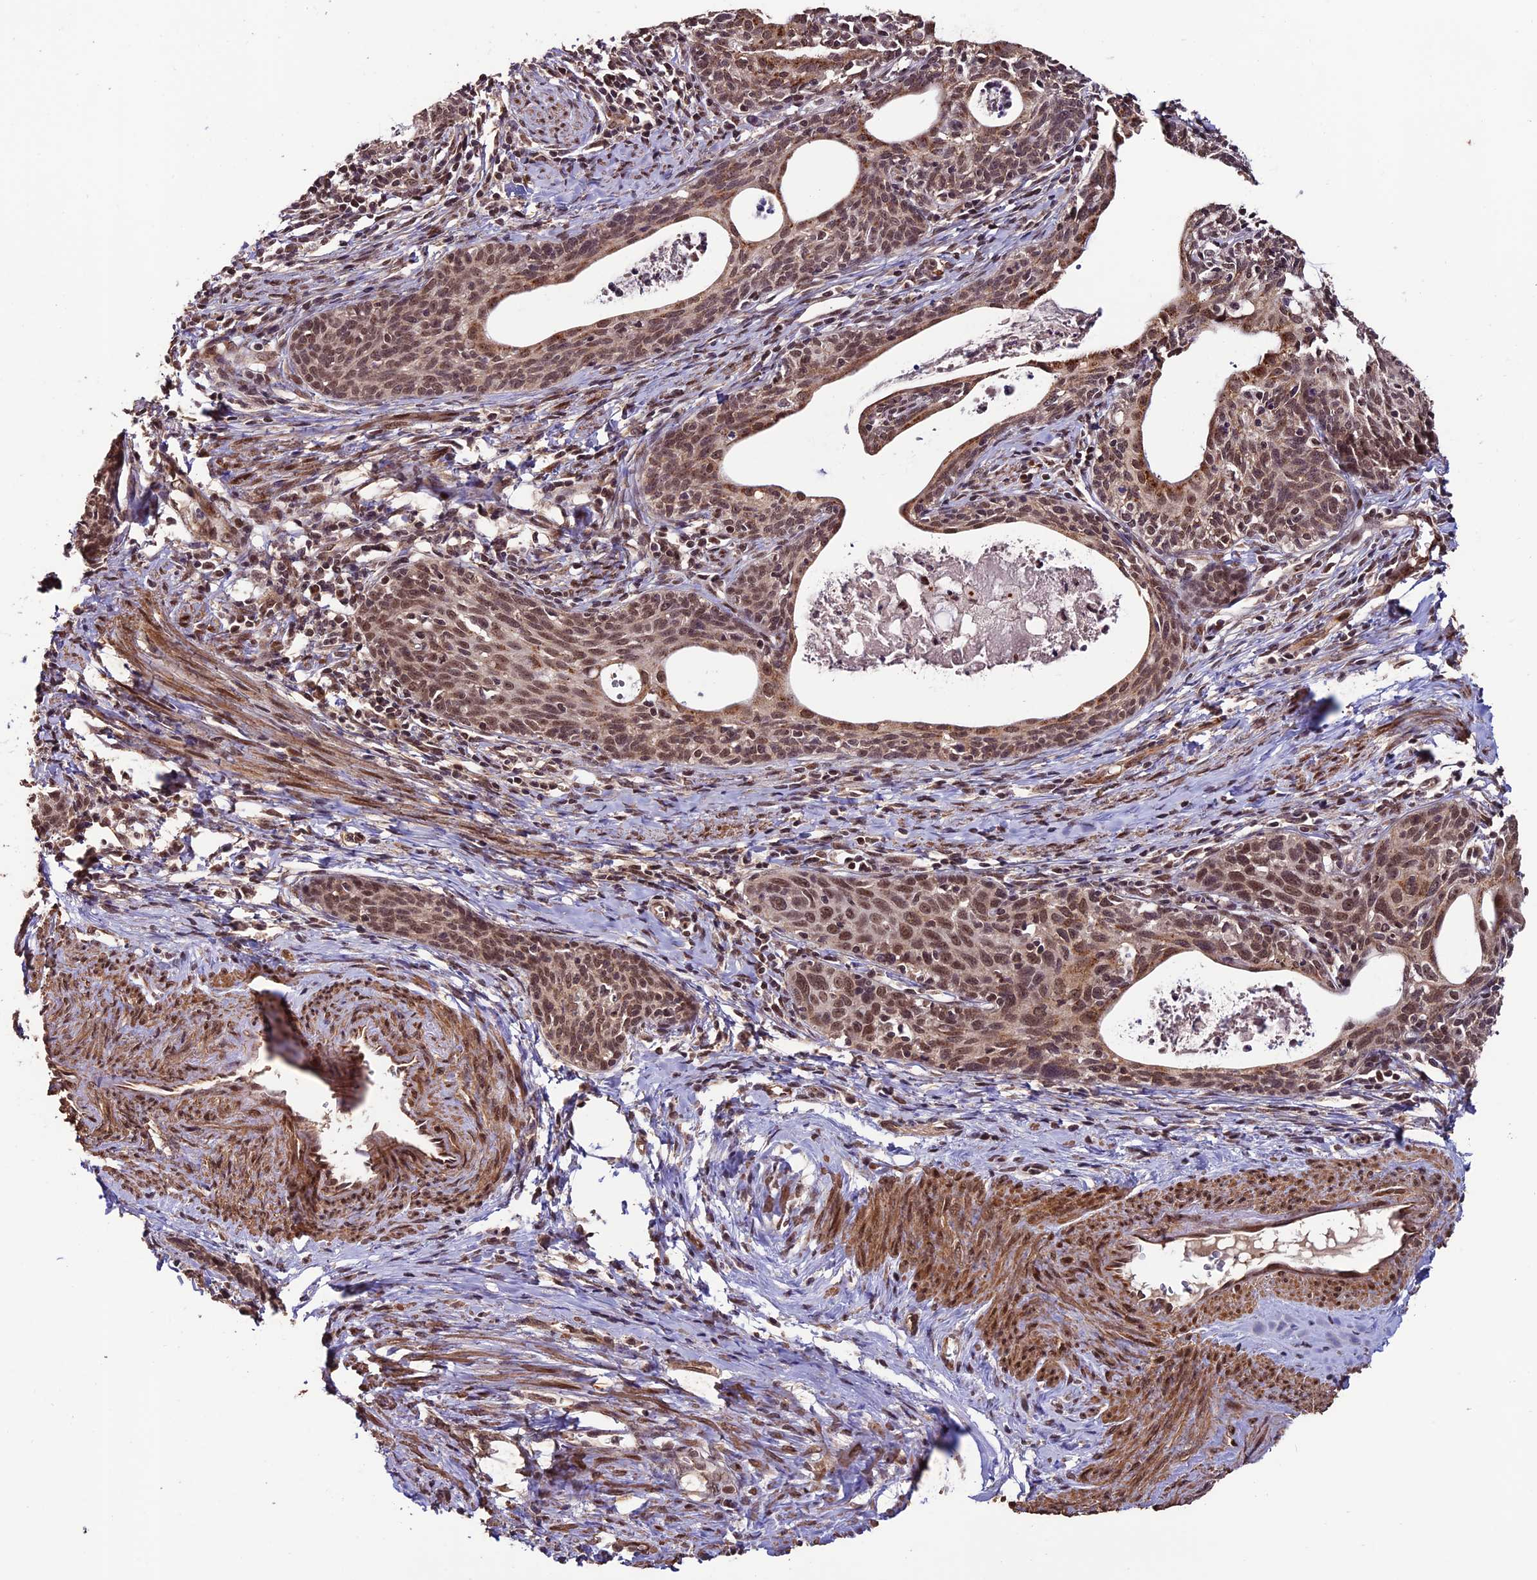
{"staining": {"intensity": "moderate", "quantity": ">75%", "location": "nuclear"}, "tissue": "cervical cancer", "cell_type": "Tumor cells", "image_type": "cancer", "snomed": [{"axis": "morphology", "description": "Squamous cell carcinoma, NOS"}, {"axis": "topography", "description": "Cervix"}], "caption": "Protein staining exhibits moderate nuclear staining in about >75% of tumor cells in squamous cell carcinoma (cervical). (DAB (3,3'-diaminobenzidine) IHC, brown staining for protein, blue staining for nuclei).", "gene": "CABIN1", "patient": {"sex": "female", "age": 52}}